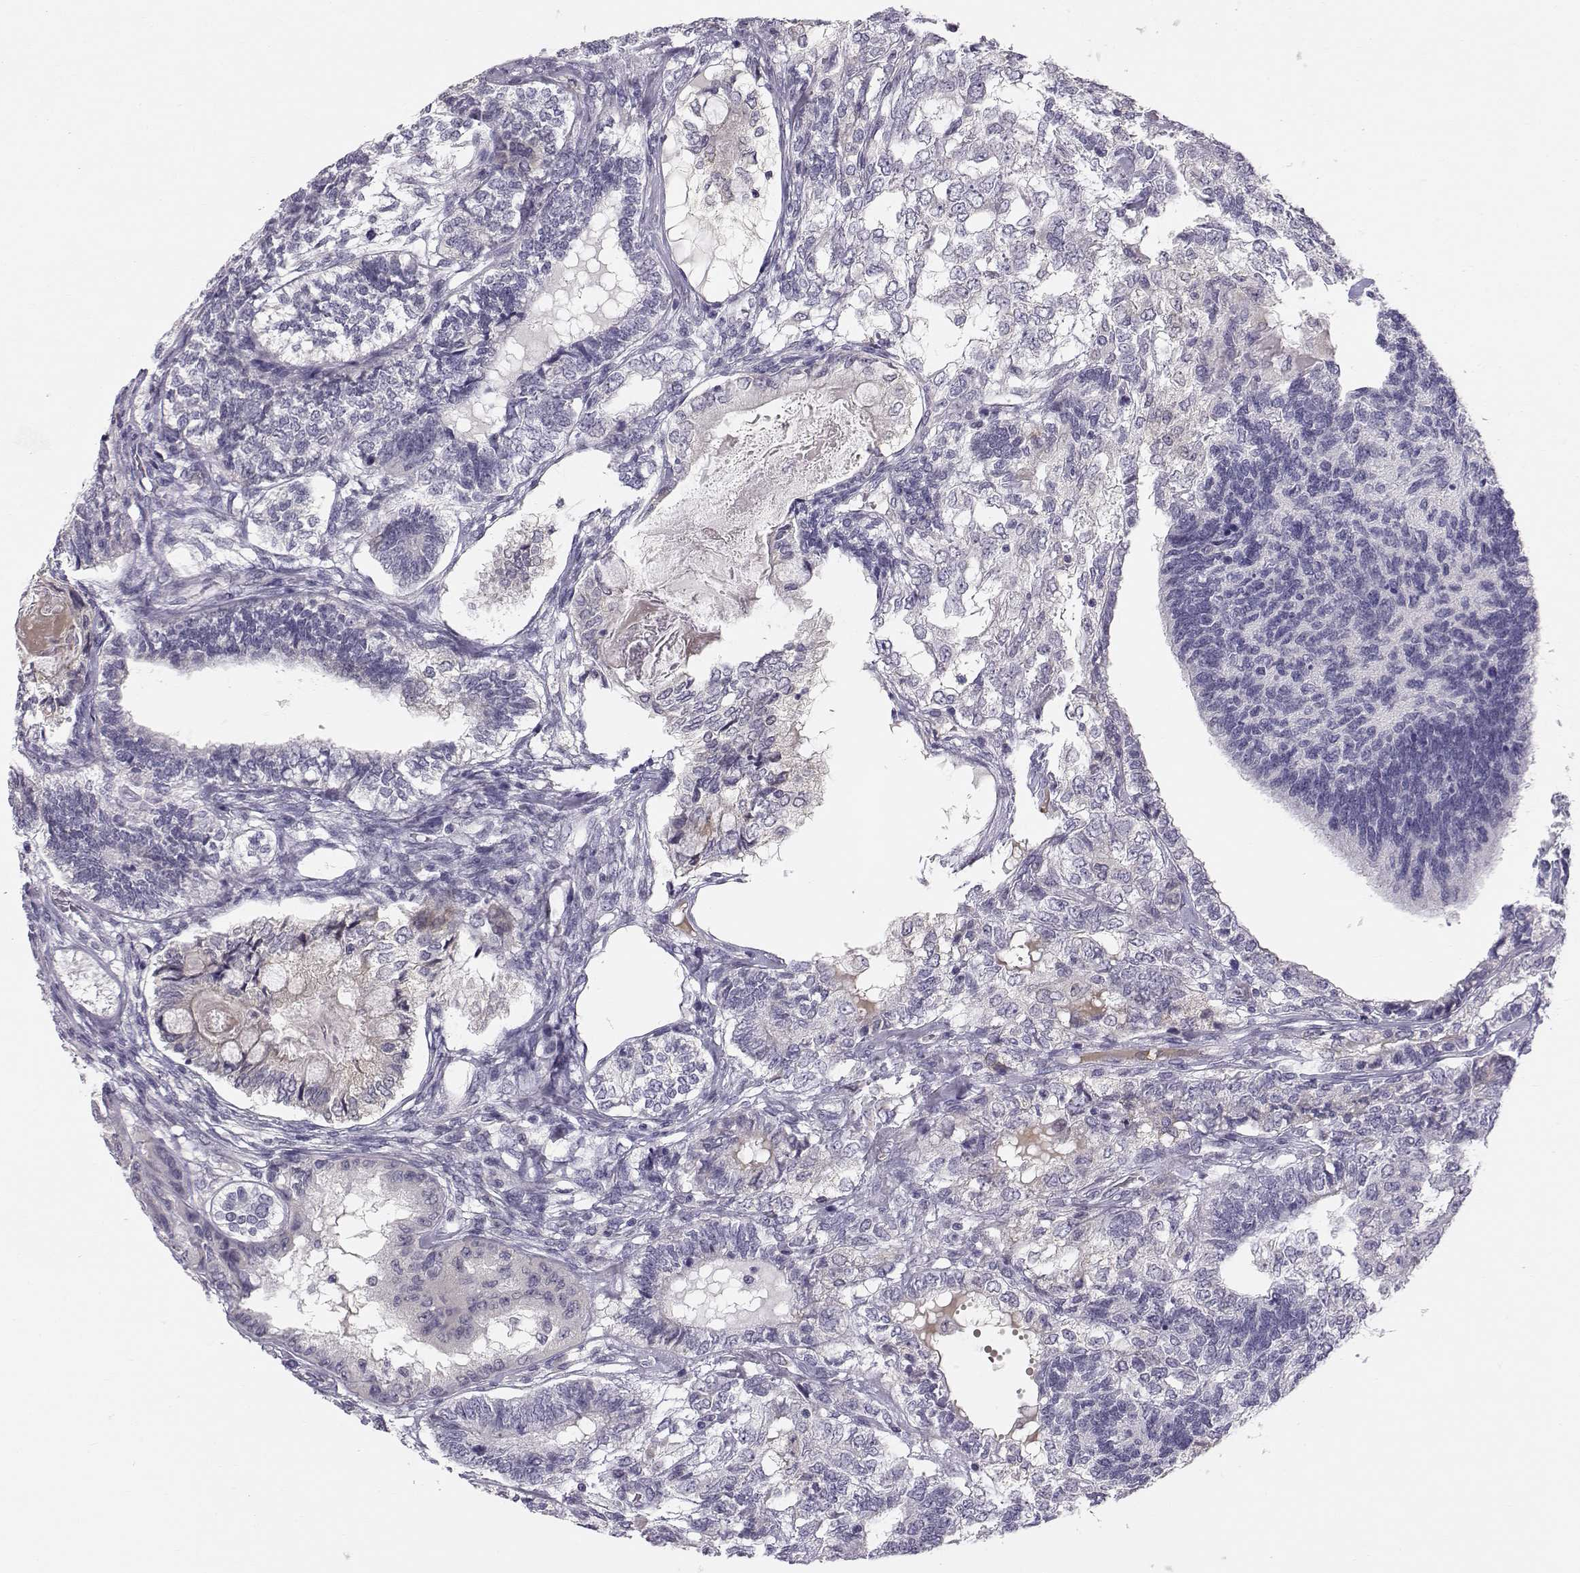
{"staining": {"intensity": "weak", "quantity": "25%-75%", "location": "cytoplasmic/membranous"}, "tissue": "testis cancer", "cell_type": "Tumor cells", "image_type": "cancer", "snomed": [{"axis": "morphology", "description": "Seminoma, NOS"}, {"axis": "morphology", "description": "Carcinoma, Embryonal, NOS"}, {"axis": "topography", "description": "Testis"}], "caption": "Protein expression analysis of testis cancer (embryonal carcinoma) shows weak cytoplasmic/membranous staining in approximately 25%-75% of tumor cells.", "gene": "ACSL6", "patient": {"sex": "male", "age": 41}}